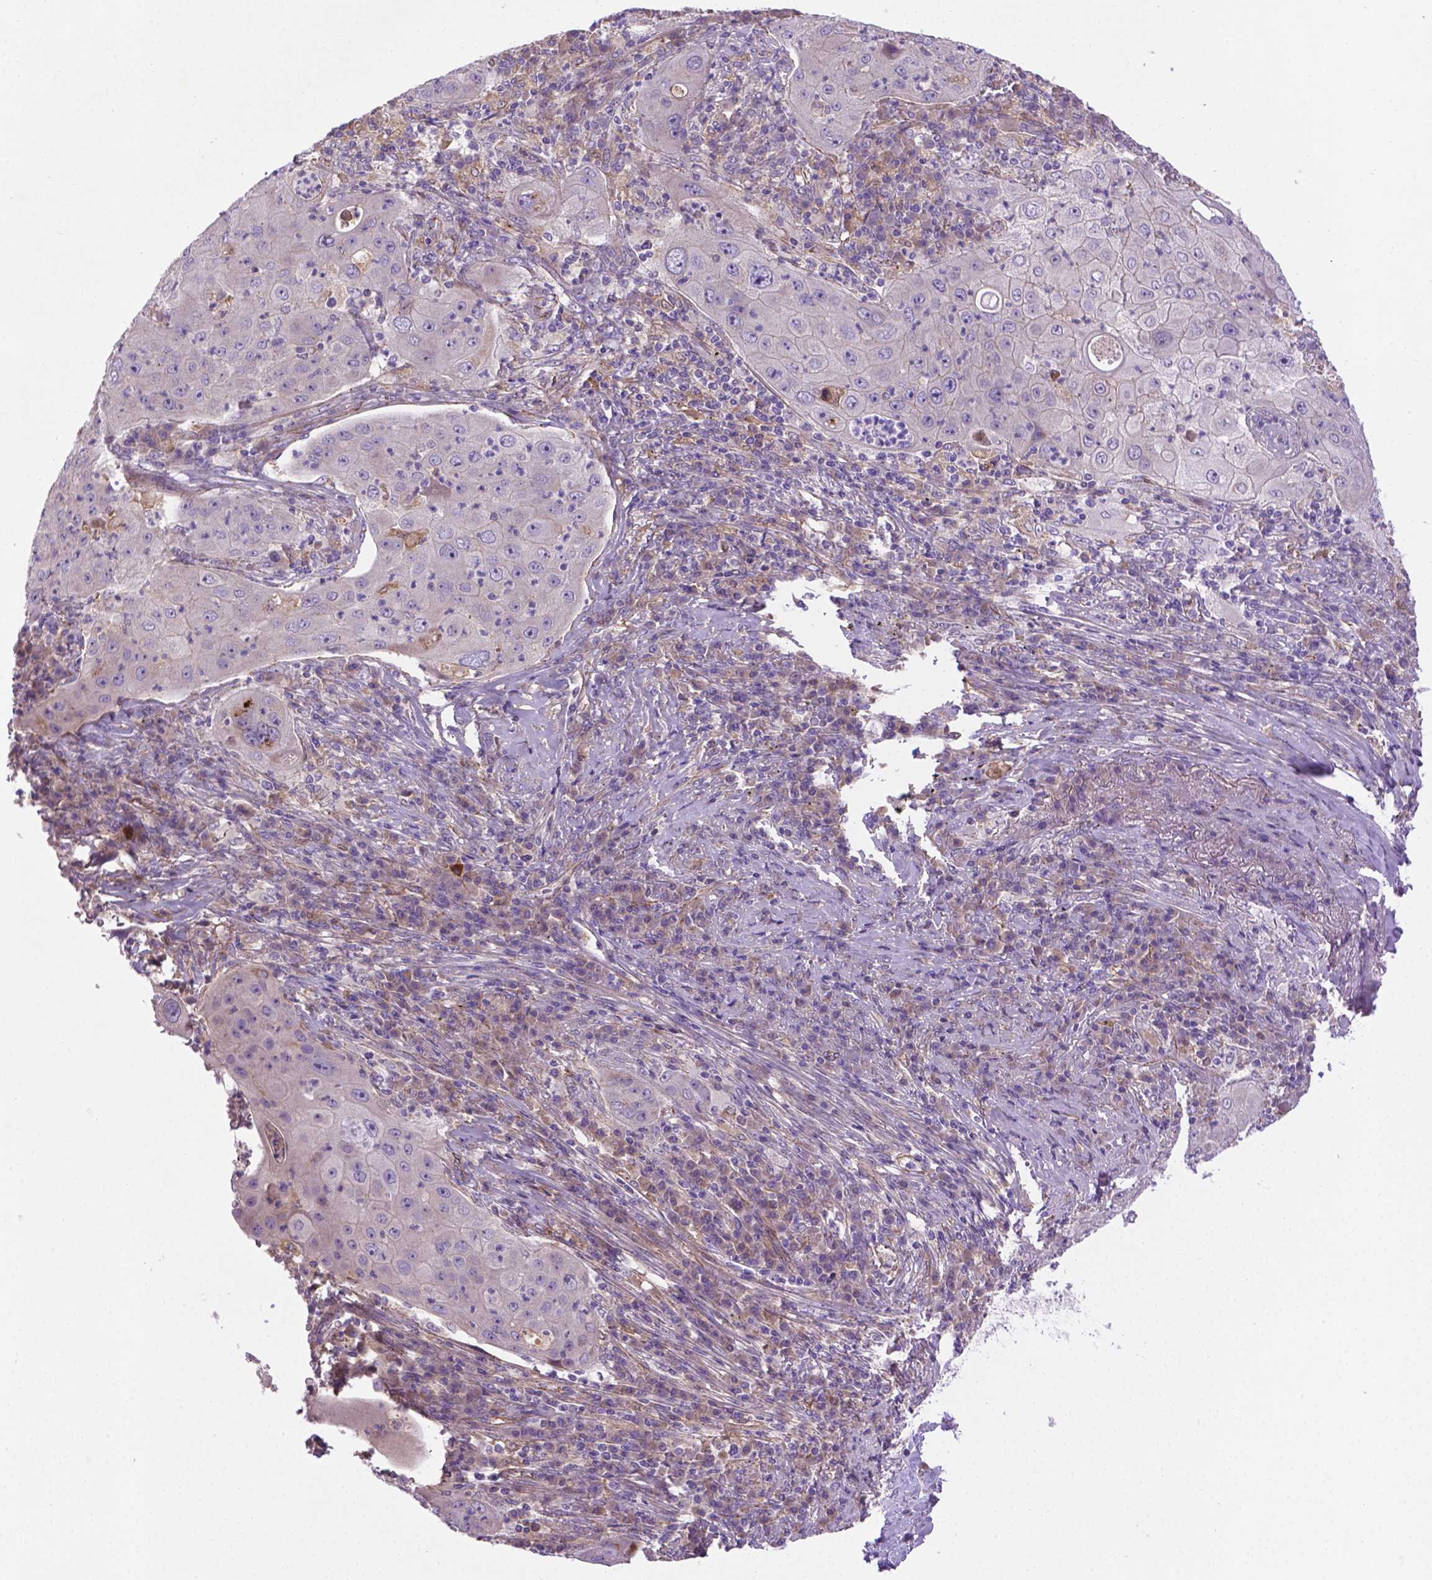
{"staining": {"intensity": "moderate", "quantity": "<25%", "location": "cytoplasmic/membranous"}, "tissue": "lung cancer", "cell_type": "Tumor cells", "image_type": "cancer", "snomed": [{"axis": "morphology", "description": "Squamous cell carcinoma, NOS"}, {"axis": "topography", "description": "Lung"}], "caption": "Protein analysis of lung cancer (squamous cell carcinoma) tissue exhibits moderate cytoplasmic/membranous positivity in about <25% of tumor cells.", "gene": "CCER2", "patient": {"sex": "female", "age": 59}}